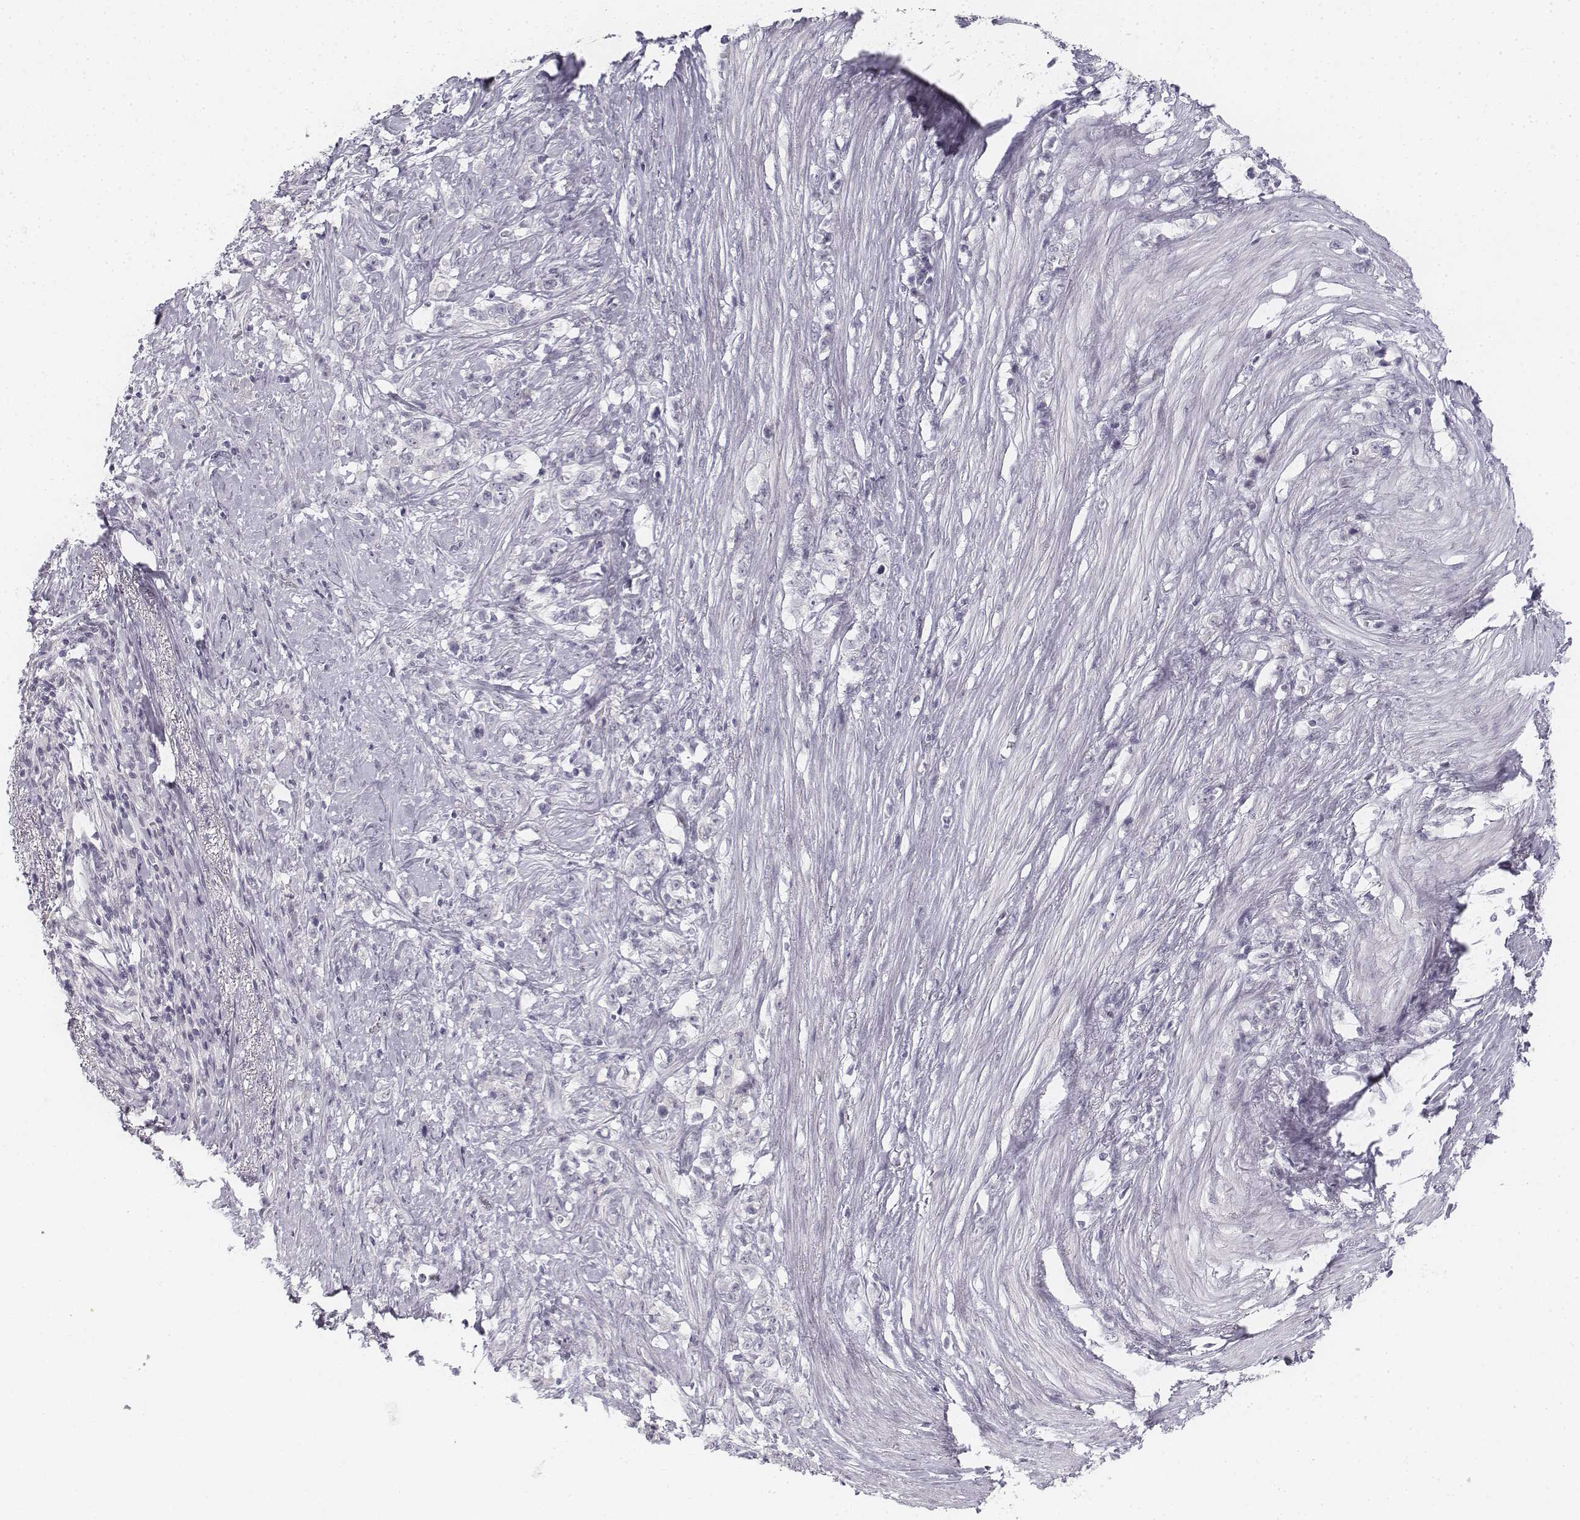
{"staining": {"intensity": "negative", "quantity": "none", "location": "none"}, "tissue": "stomach cancer", "cell_type": "Tumor cells", "image_type": "cancer", "snomed": [{"axis": "morphology", "description": "Adenocarcinoma, NOS"}, {"axis": "topography", "description": "Stomach, lower"}], "caption": "An image of human stomach cancer (adenocarcinoma) is negative for staining in tumor cells. (DAB immunohistochemistry (IHC) visualized using brightfield microscopy, high magnification).", "gene": "KRTAP2-1", "patient": {"sex": "male", "age": 88}}